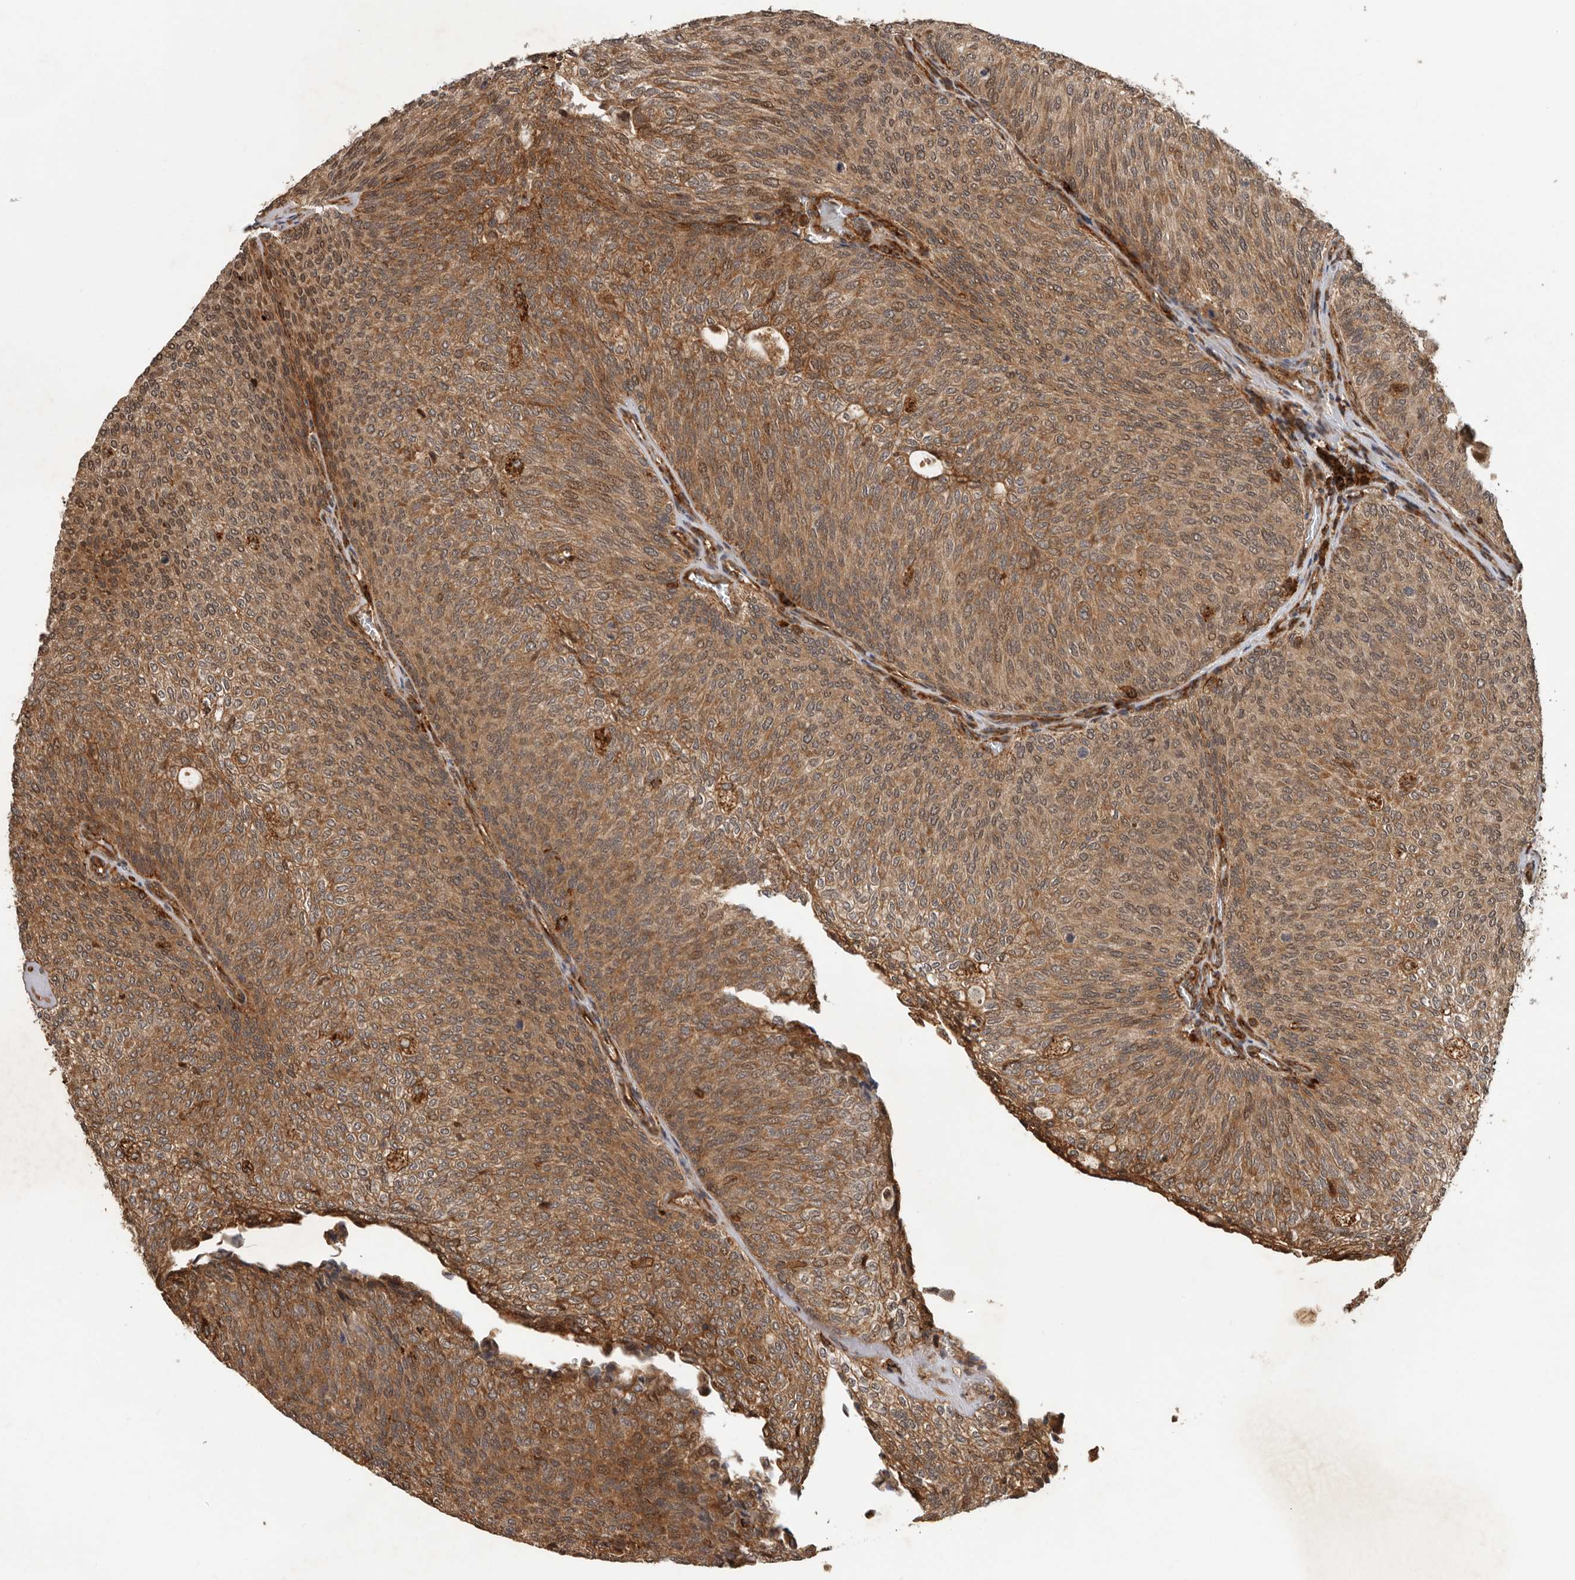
{"staining": {"intensity": "moderate", "quantity": ">75%", "location": "cytoplasmic/membranous,nuclear"}, "tissue": "urothelial cancer", "cell_type": "Tumor cells", "image_type": "cancer", "snomed": [{"axis": "morphology", "description": "Urothelial carcinoma, Low grade"}, {"axis": "topography", "description": "Urinary bladder"}], "caption": "The immunohistochemical stain highlights moderate cytoplasmic/membranous and nuclear expression in tumor cells of low-grade urothelial carcinoma tissue. (DAB (3,3'-diaminobenzidine) IHC with brightfield microscopy, high magnification).", "gene": "RNF157", "patient": {"sex": "female", "age": 79}}